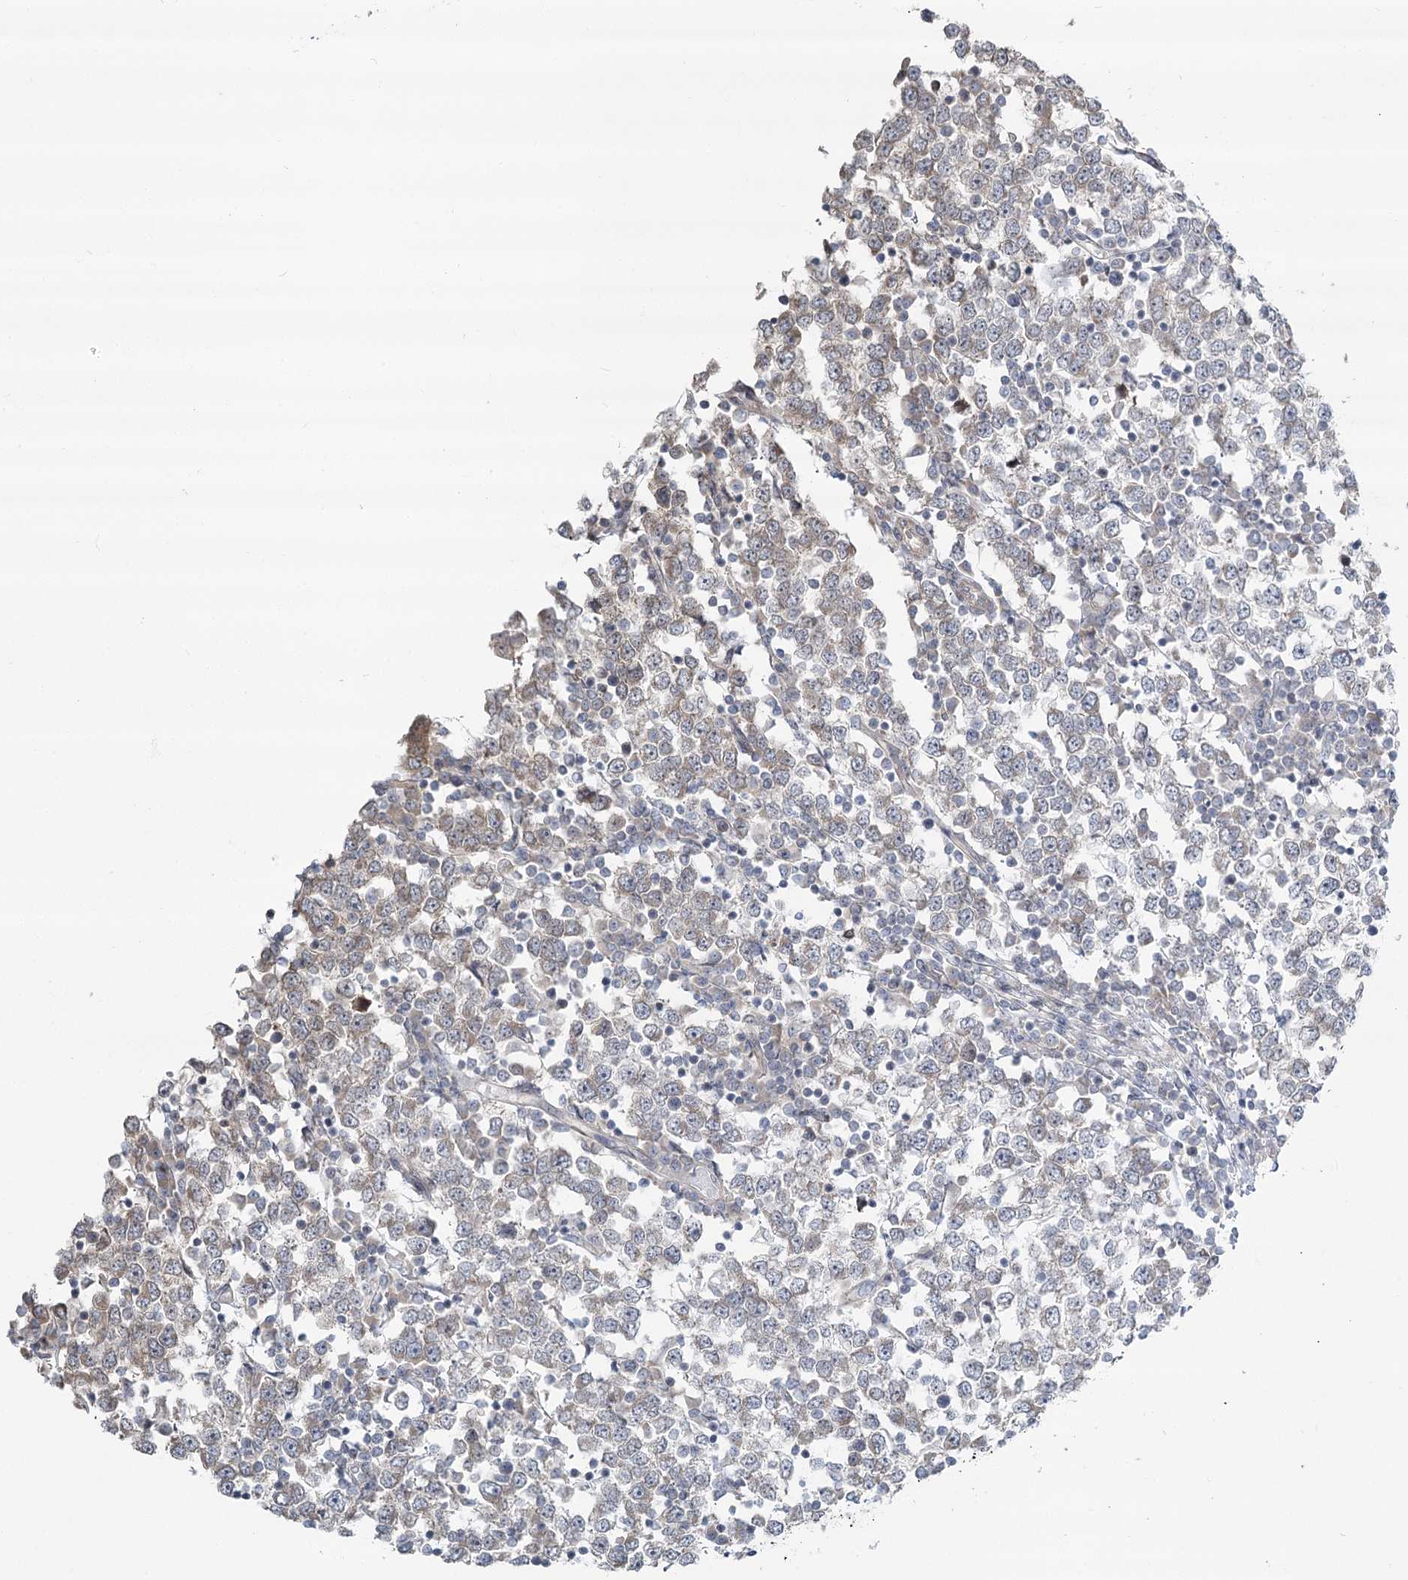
{"staining": {"intensity": "negative", "quantity": "none", "location": "none"}, "tissue": "testis cancer", "cell_type": "Tumor cells", "image_type": "cancer", "snomed": [{"axis": "morphology", "description": "Seminoma, NOS"}, {"axis": "topography", "description": "Testis"}], "caption": "This is a image of IHC staining of testis cancer (seminoma), which shows no staining in tumor cells. (Immunohistochemistry (ihc), brightfield microscopy, high magnification).", "gene": "SPINK13", "patient": {"sex": "male", "age": 65}}